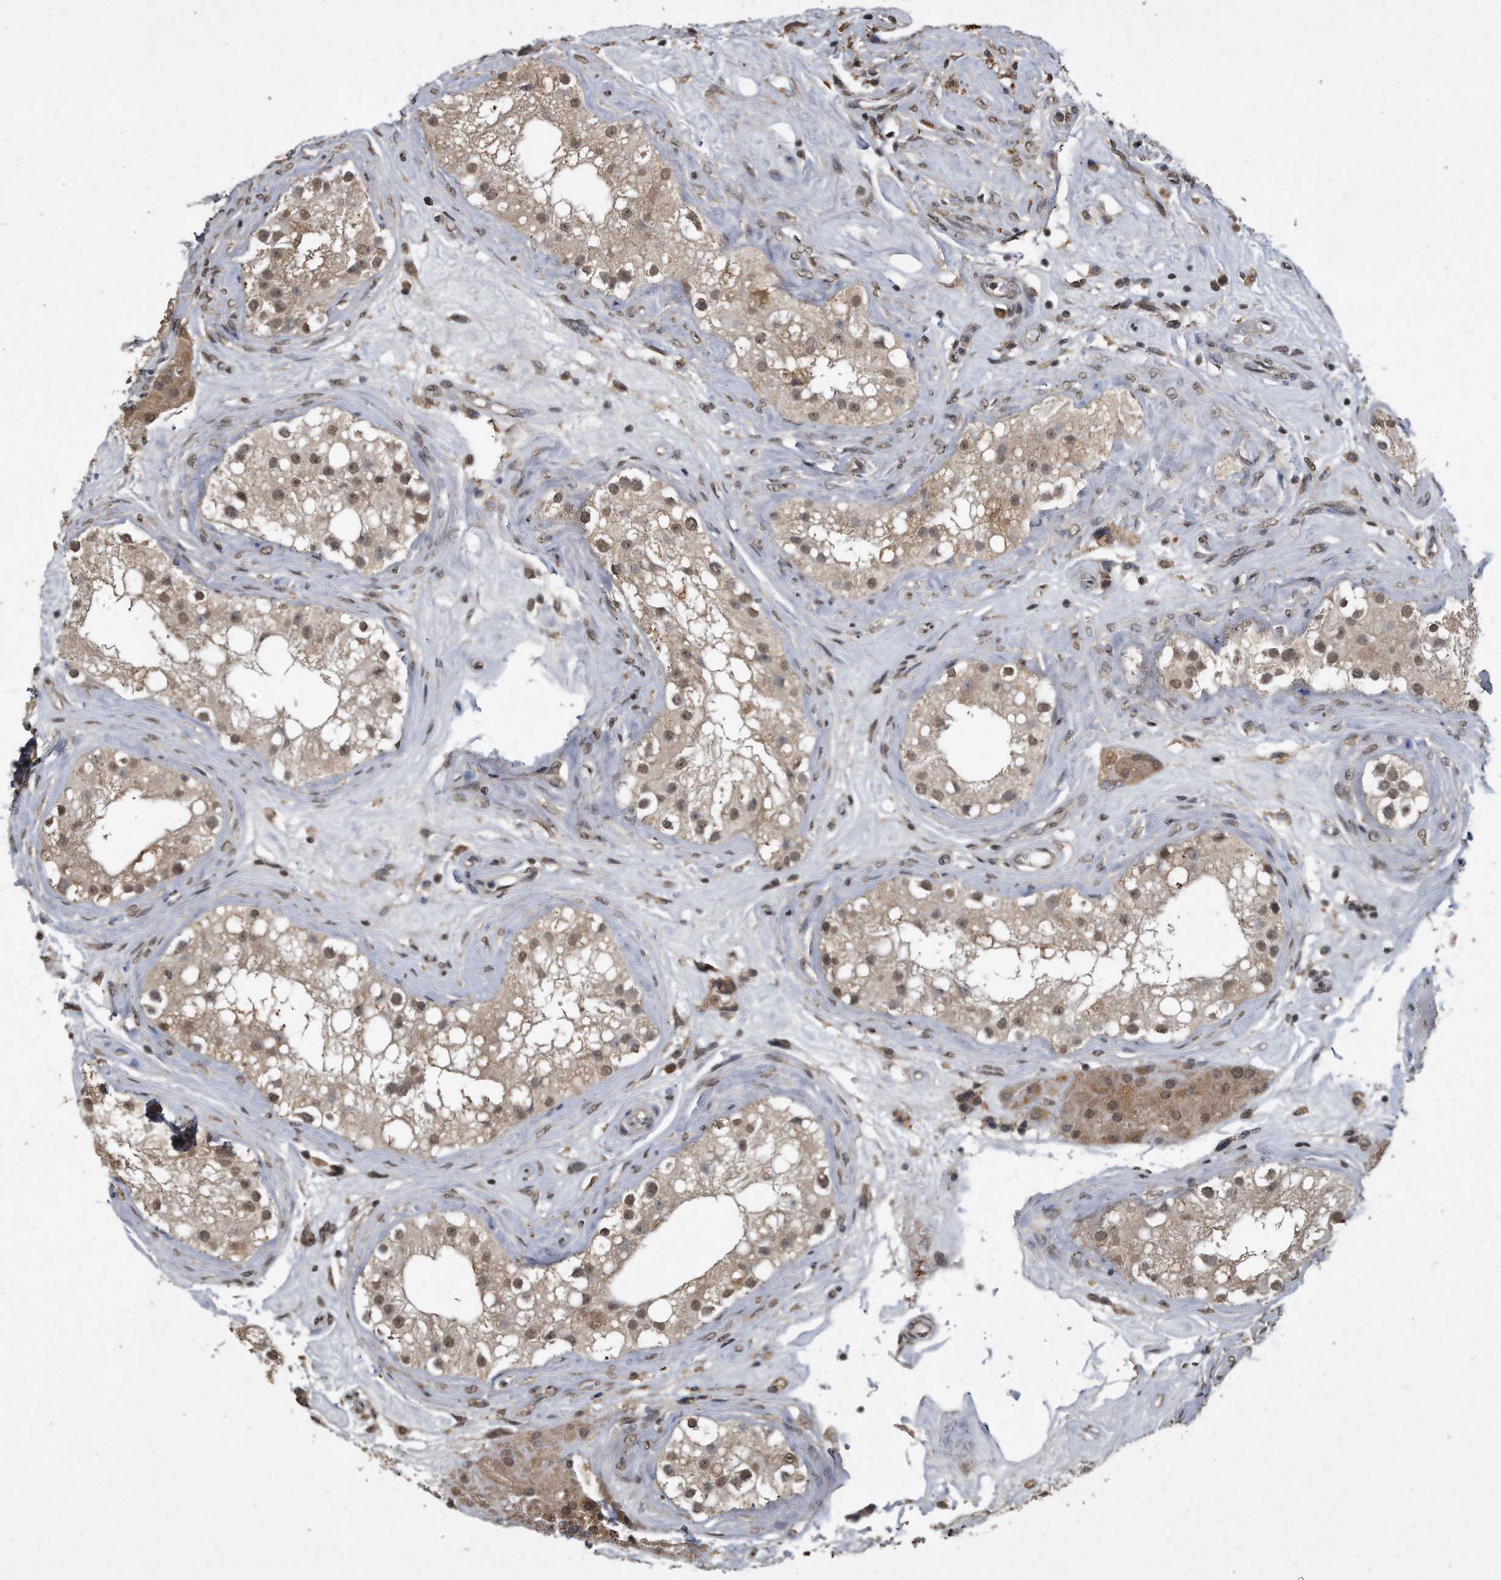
{"staining": {"intensity": "moderate", "quantity": "25%-75%", "location": "cytoplasmic/membranous,nuclear"}, "tissue": "testis", "cell_type": "Cells in seminiferous ducts", "image_type": "normal", "snomed": [{"axis": "morphology", "description": "Normal tissue, NOS"}, {"axis": "topography", "description": "Testis"}], "caption": "An image showing moderate cytoplasmic/membranous,nuclear expression in about 25%-75% of cells in seminiferous ducts in normal testis, as visualized by brown immunohistochemical staining.", "gene": "CRYZL1", "patient": {"sex": "male", "age": 84}}